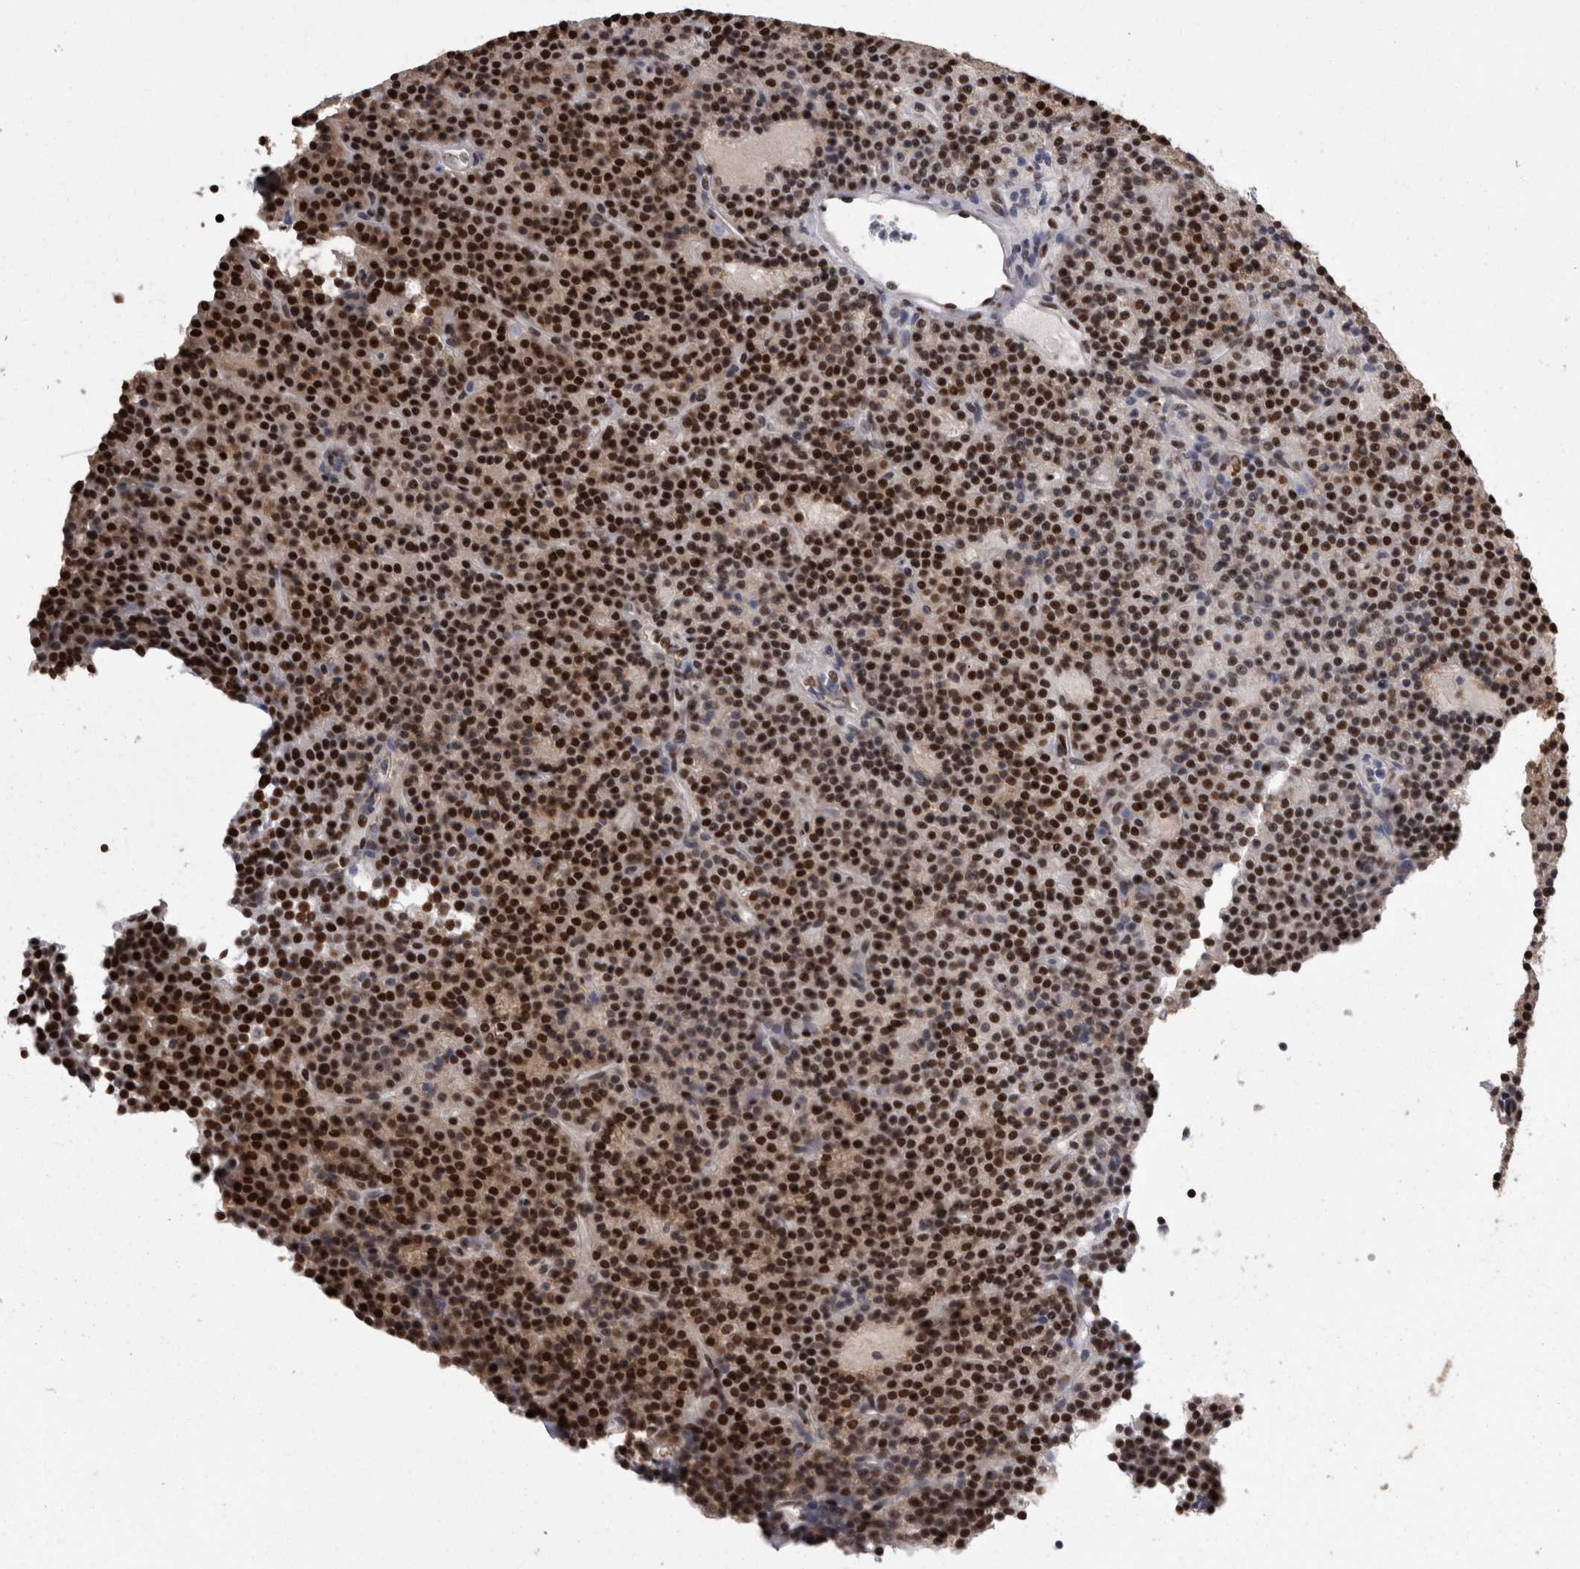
{"staining": {"intensity": "strong", "quantity": ">75%", "location": "nuclear"}, "tissue": "parathyroid gland", "cell_type": "Glandular cells", "image_type": "normal", "snomed": [{"axis": "morphology", "description": "Normal tissue, NOS"}, {"axis": "topography", "description": "Parathyroid gland"}], "caption": "Parathyroid gland stained with a brown dye demonstrates strong nuclear positive expression in about >75% of glandular cells.", "gene": "HNRNPM", "patient": {"sex": "male", "age": 75}}